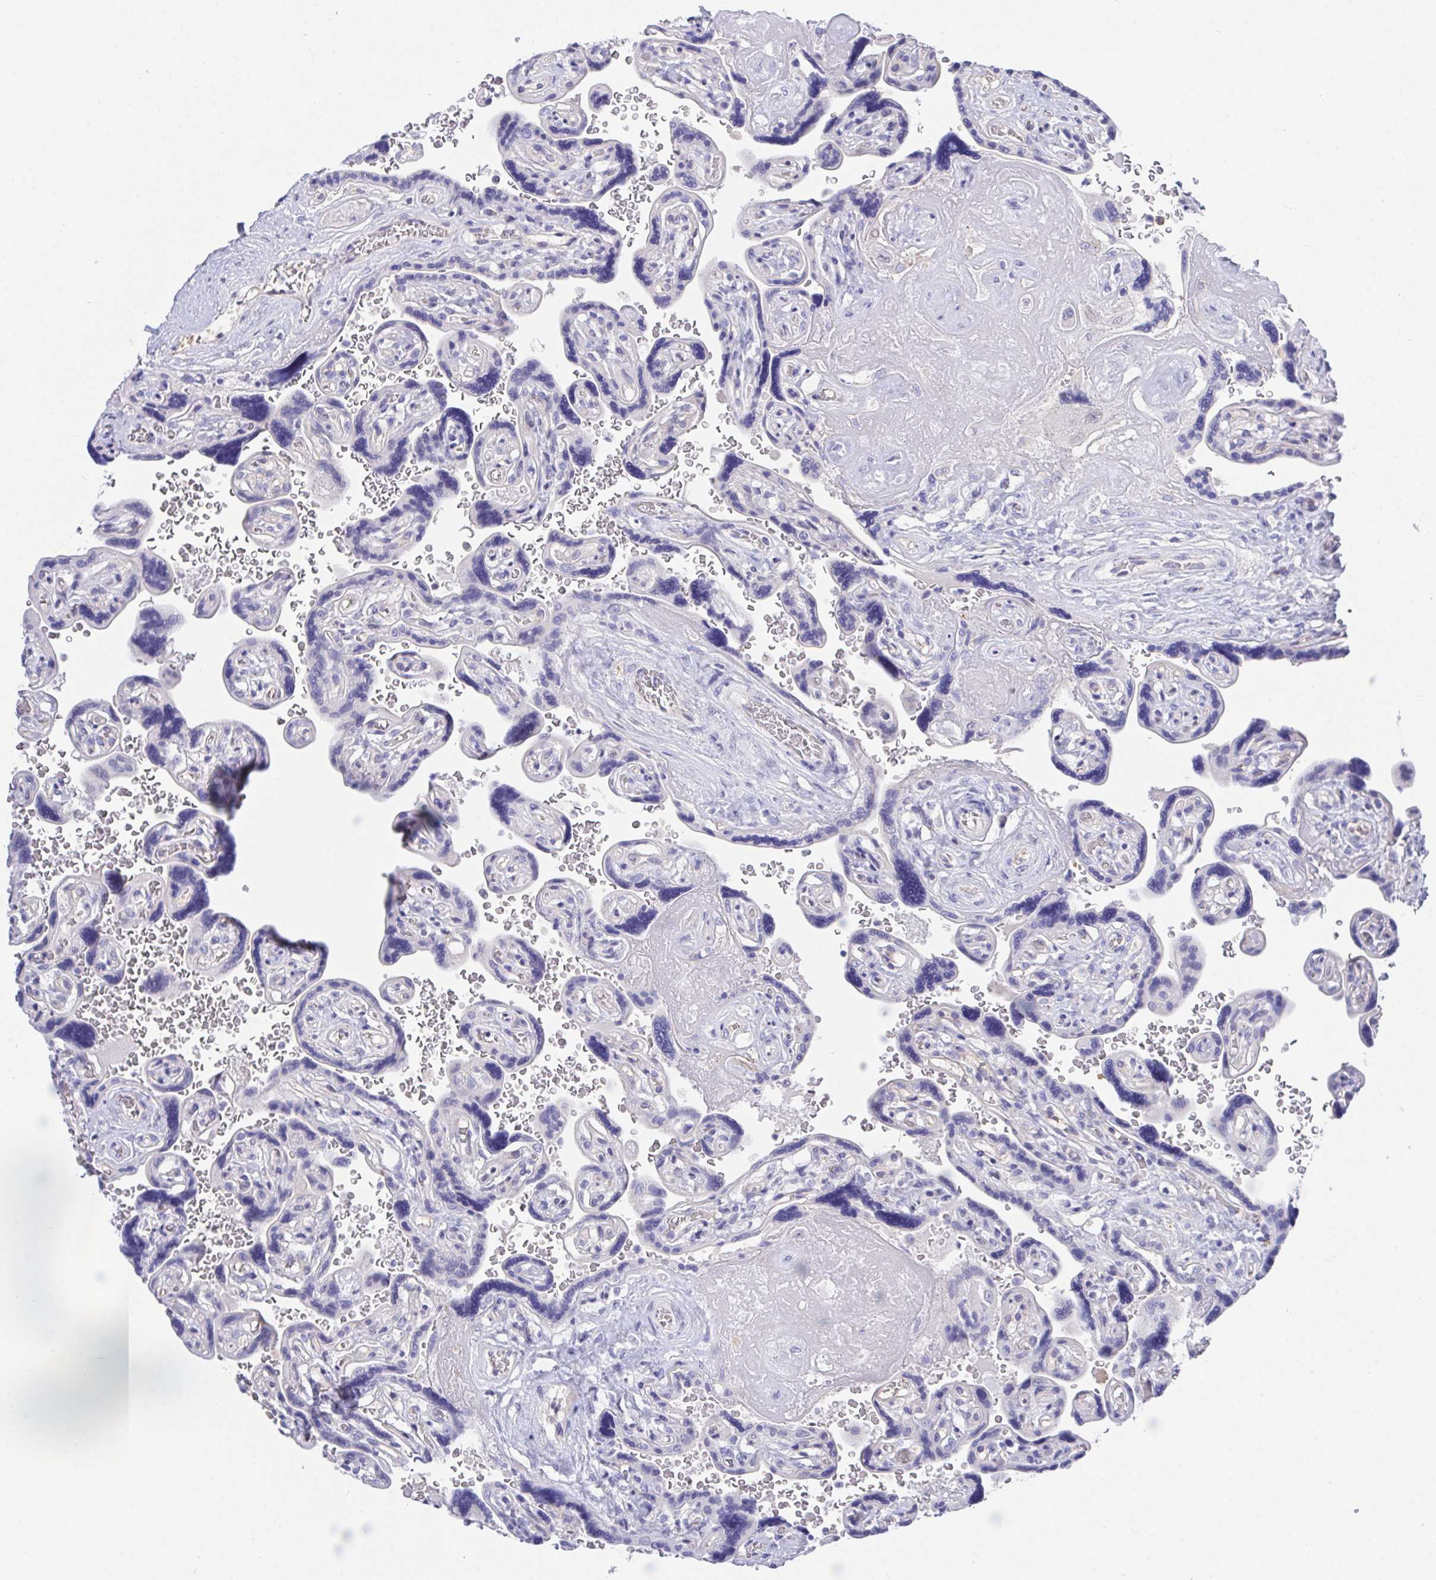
{"staining": {"intensity": "negative", "quantity": "none", "location": "none"}, "tissue": "placenta", "cell_type": "Decidual cells", "image_type": "normal", "snomed": [{"axis": "morphology", "description": "Normal tissue, NOS"}, {"axis": "topography", "description": "Placenta"}], "caption": "Human placenta stained for a protein using immunohistochemistry (IHC) demonstrates no positivity in decidual cells.", "gene": "PRG3", "patient": {"sex": "female", "age": 32}}